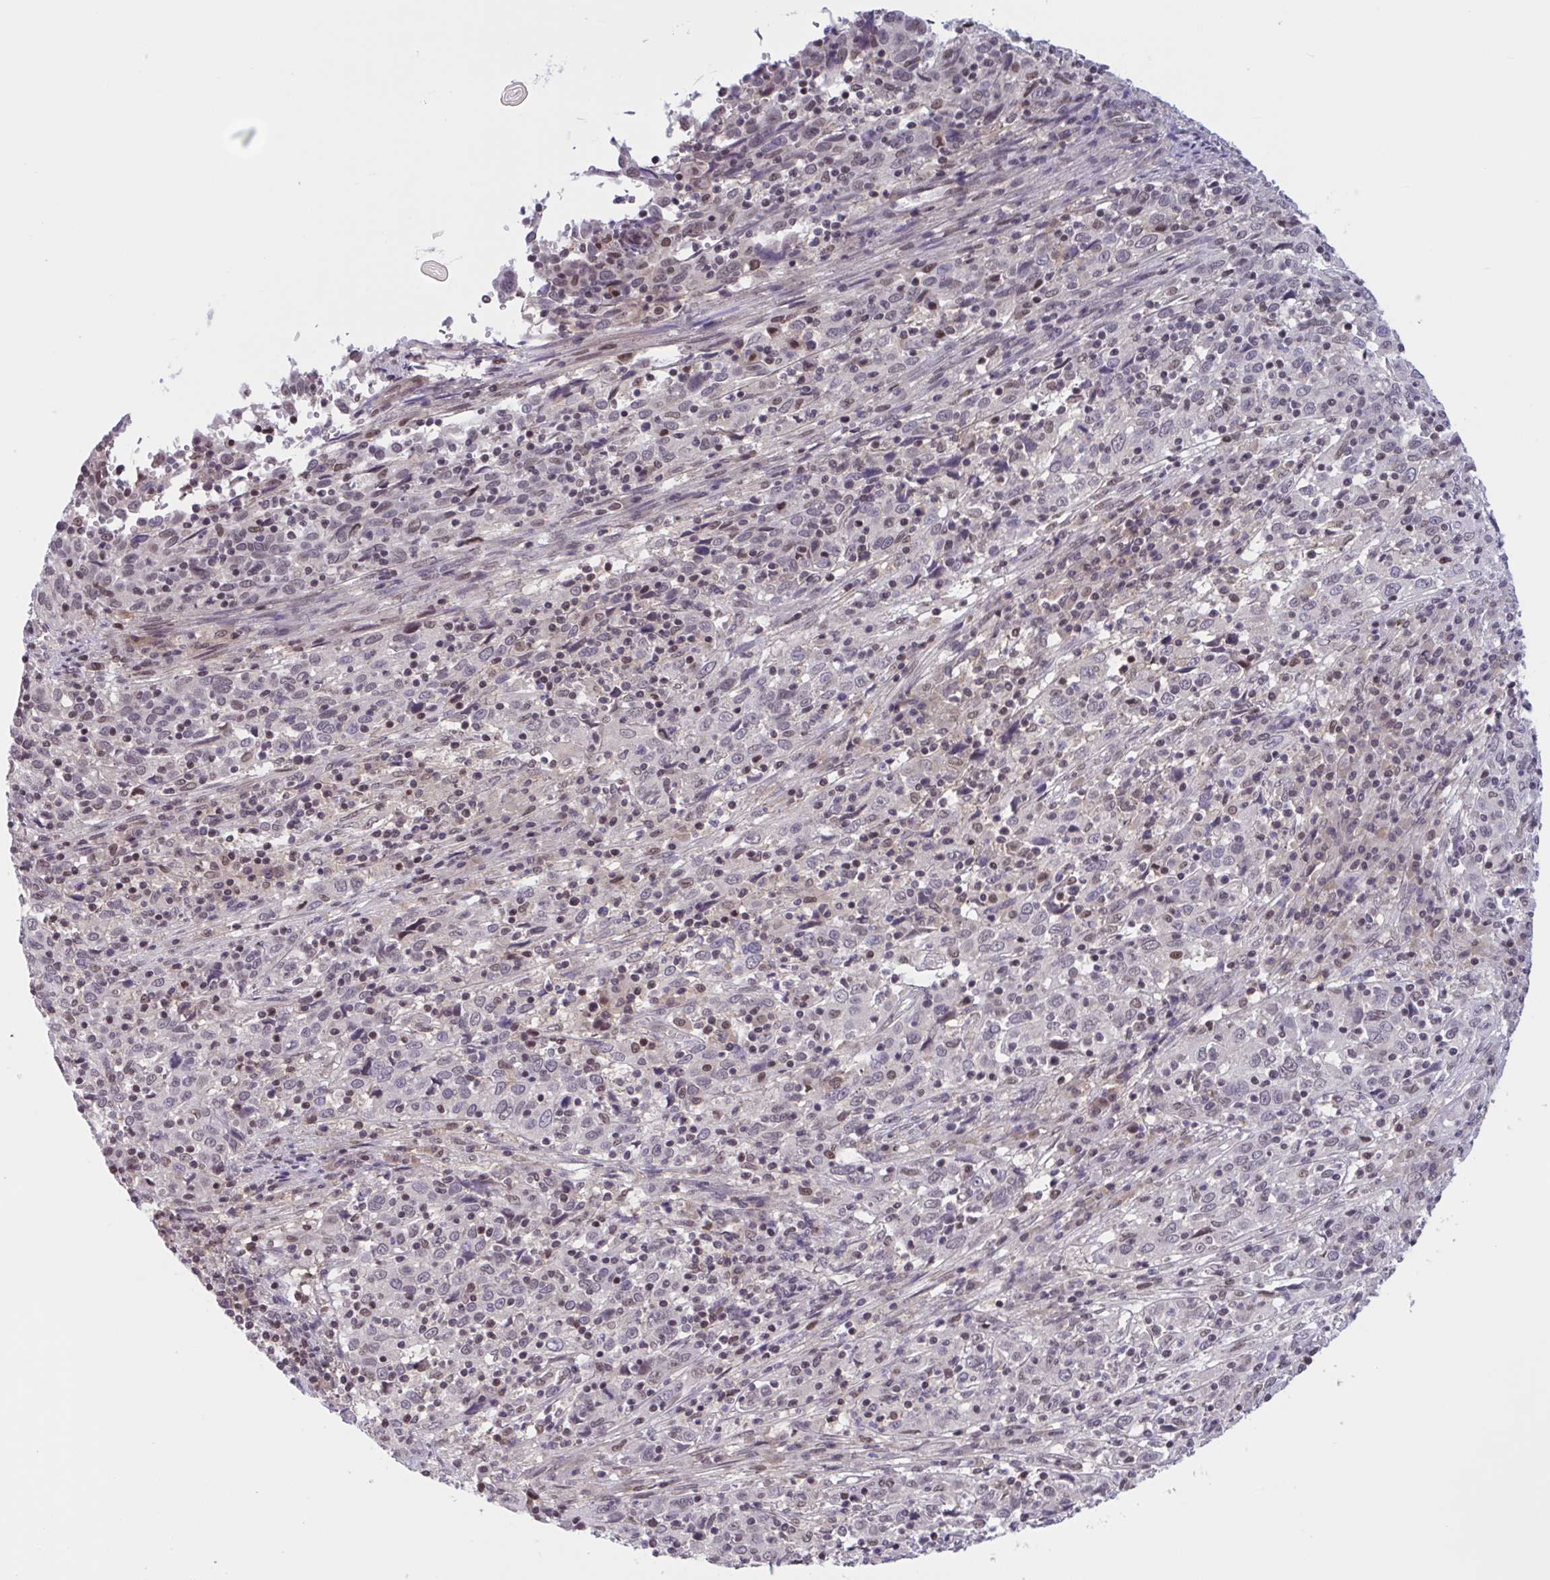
{"staining": {"intensity": "negative", "quantity": "none", "location": "none"}, "tissue": "cervical cancer", "cell_type": "Tumor cells", "image_type": "cancer", "snomed": [{"axis": "morphology", "description": "Squamous cell carcinoma, NOS"}, {"axis": "topography", "description": "Cervix"}], "caption": "IHC of cervical cancer shows no positivity in tumor cells.", "gene": "TTC7B", "patient": {"sex": "female", "age": 46}}